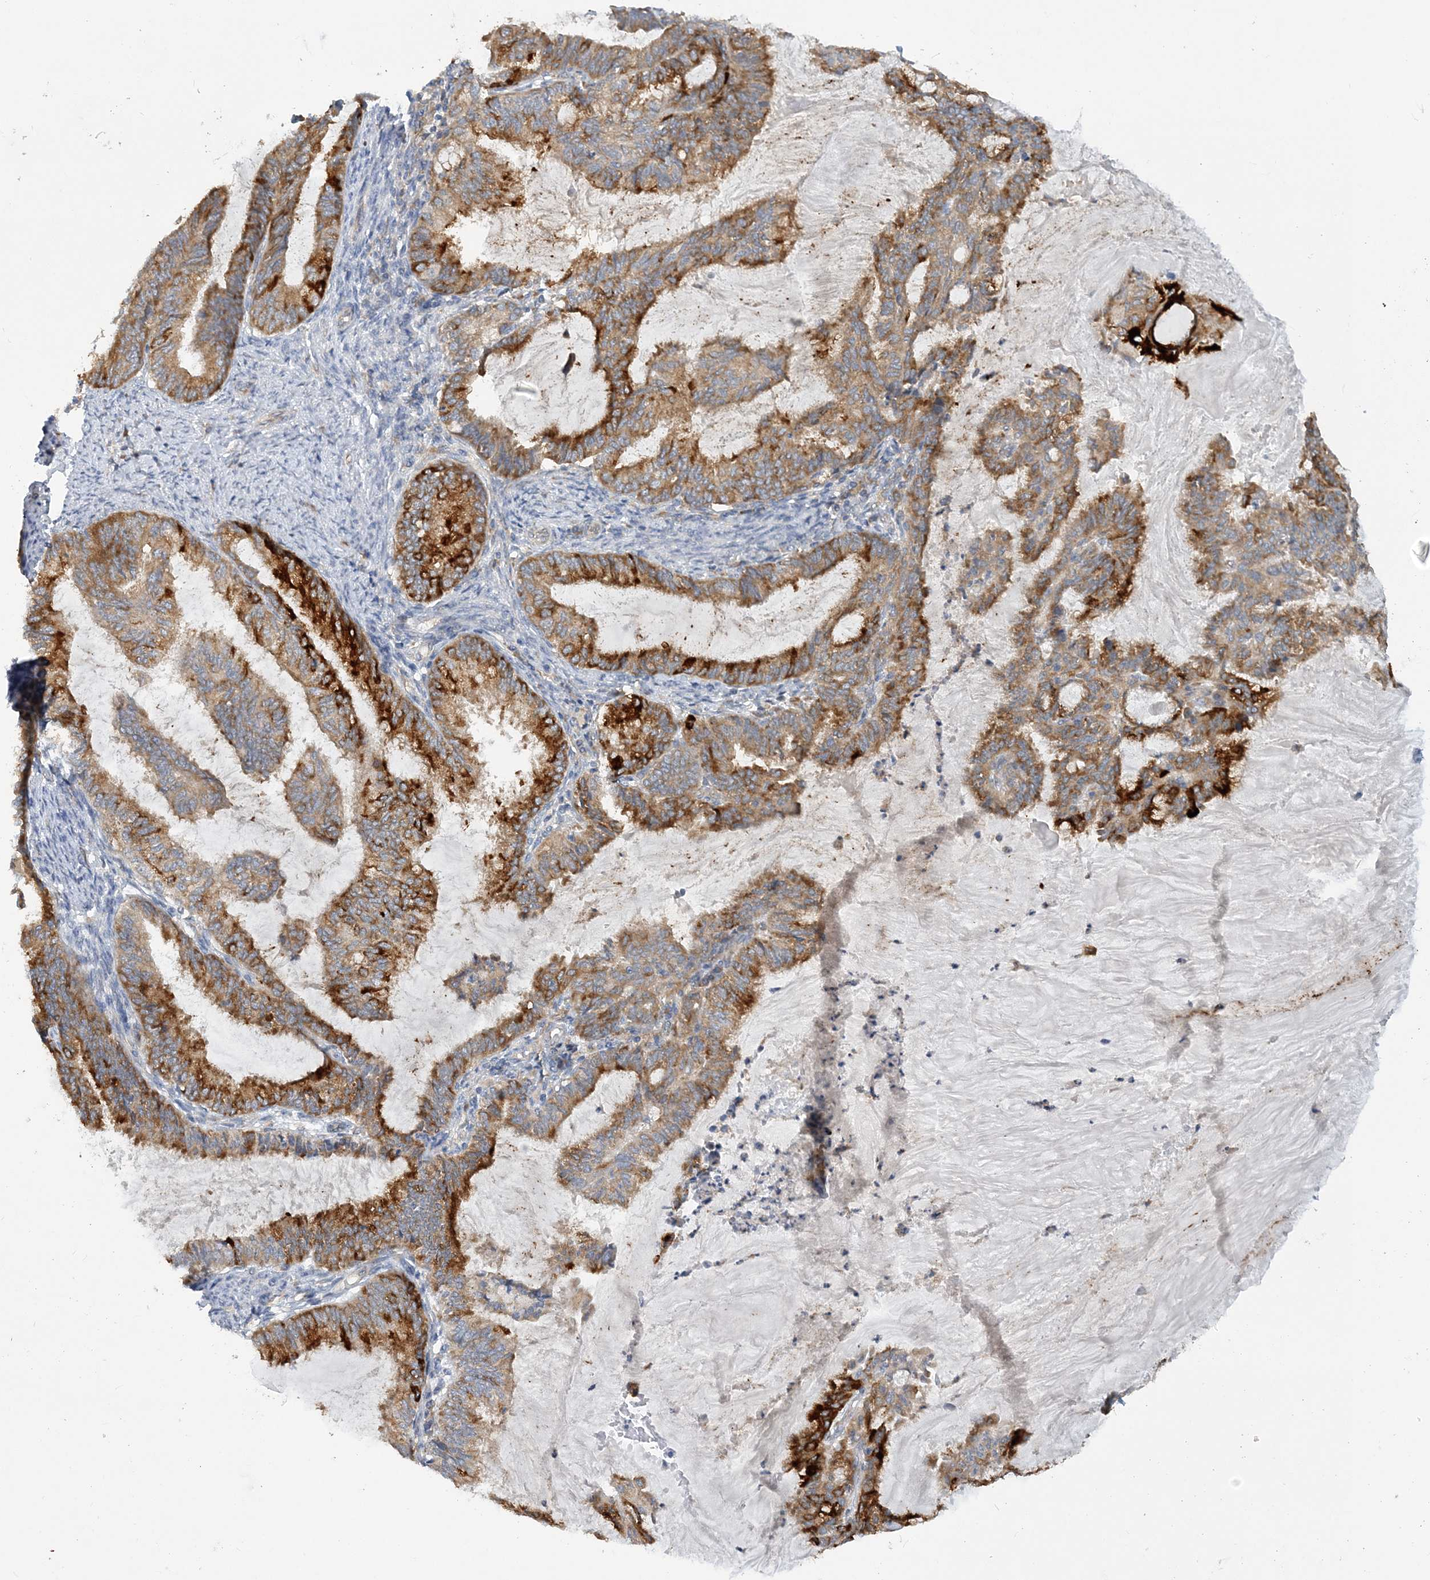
{"staining": {"intensity": "strong", "quantity": ">75%", "location": "cytoplasmic/membranous"}, "tissue": "endometrial cancer", "cell_type": "Tumor cells", "image_type": "cancer", "snomed": [{"axis": "morphology", "description": "Adenocarcinoma, NOS"}, {"axis": "topography", "description": "Endometrium"}], "caption": "Protein expression analysis of human endometrial adenocarcinoma reveals strong cytoplasmic/membranous expression in about >75% of tumor cells.", "gene": "LARP4B", "patient": {"sex": "female", "age": 86}}